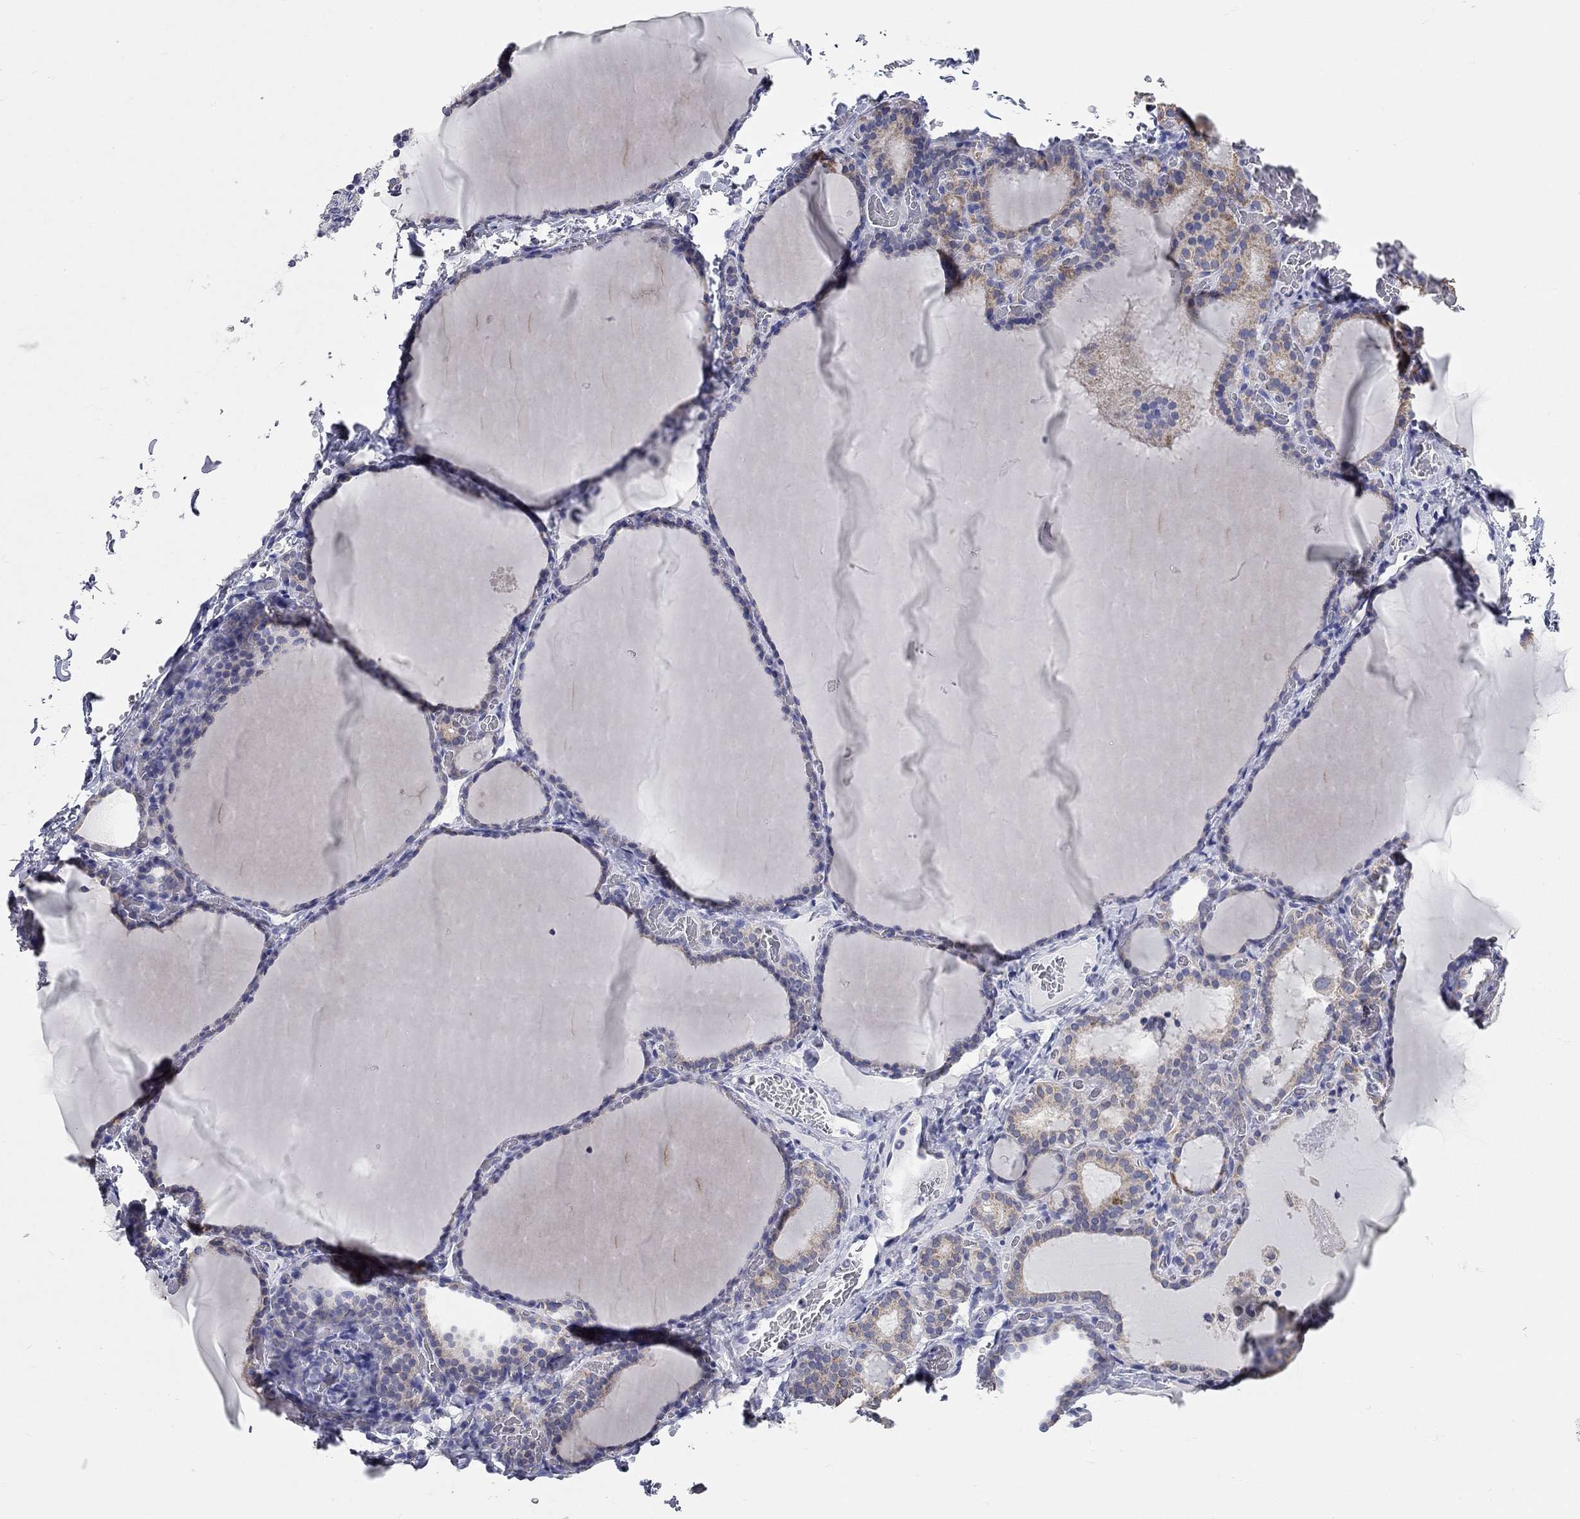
{"staining": {"intensity": "moderate", "quantity": "<25%", "location": "cytoplasmic/membranous"}, "tissue": "thyroid gland", "cell_type": "Glandular cells", "image_type": "normal", "snomed": [{"axis": "morphology", "description": "Normal tissue, NOS"}, {"axis": "morphology", "description": "Hyperplasia, NOS"}, {"axis": "topography", "description": "Thyroid gland"}], "caption": "Immunohistochemistry staining of benign thyroid gland, which displays low levels of moderate cytoplasmic/membranous staining in about <25% of glandular cells indicating moderate cytoplasmic/membranous protein staining. The staining was performed using DAB (3,3'-diaminobenzidine) (brown) for protein detection and nuclei were counterstained in hematoxylin (blue).", "gene": "CFAP161", "patient": {"sex": "female", "age": 27}}